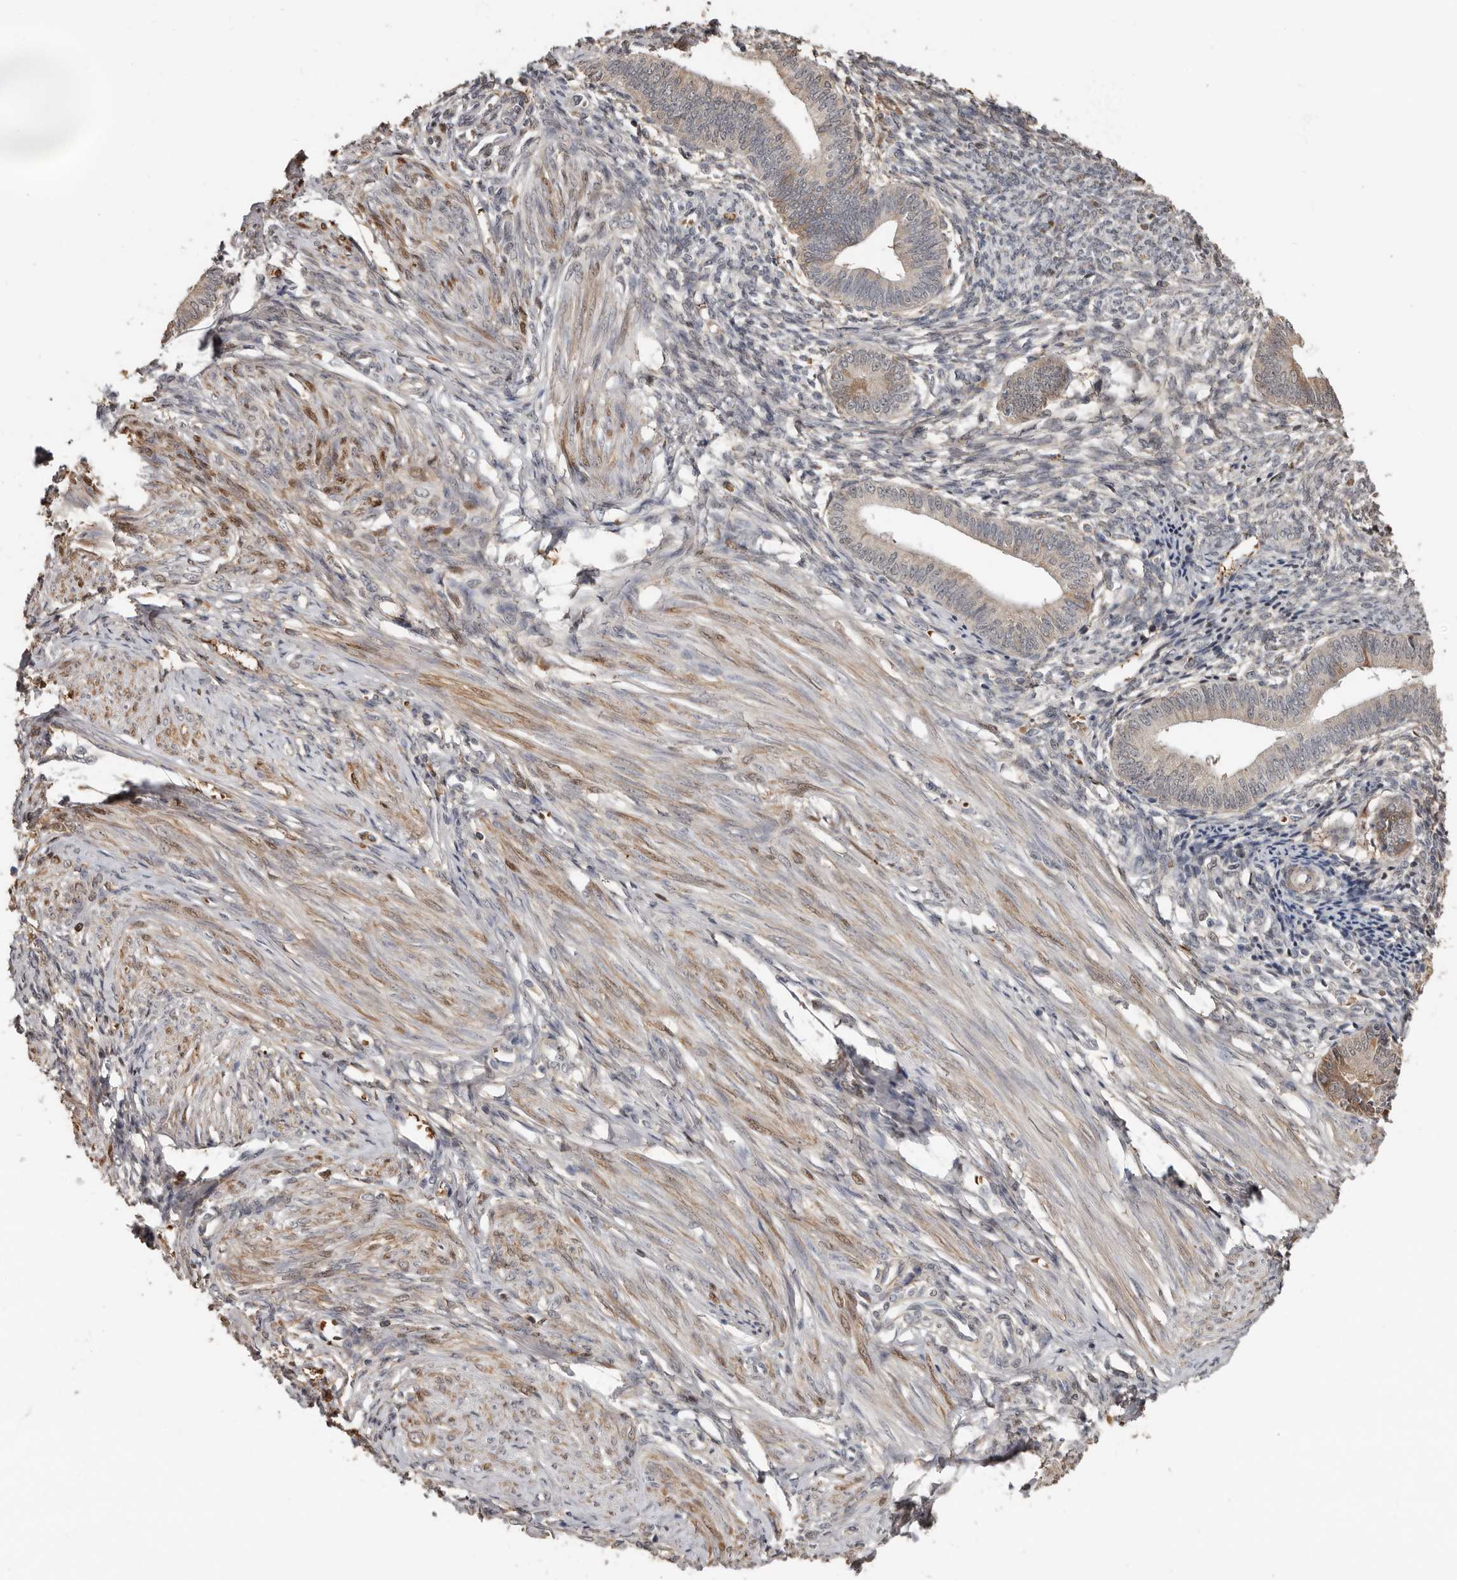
{"staining": {"intensity": "moderate", "quantity": "<25%", "location": "cytoplasmic/membranous"}, "tissue": "endometrium", "cell_type": "Cells in endometrial stroma", "image_type": "normal", "snomed": [{"axis": "morphology", "description": "Normal tissue, NOS"}, {"axis": "topography", "description": "Endometrium"}], "caption": "About <25% of cells in endometrial stroma in unremarkable human endometrium exhibit moderate cytoplasmic/membranous protein expression as visualized by brown immunohistochemical staining.", "gene": "LRGUK", "patient": {"sex": "female", "age": 46}}